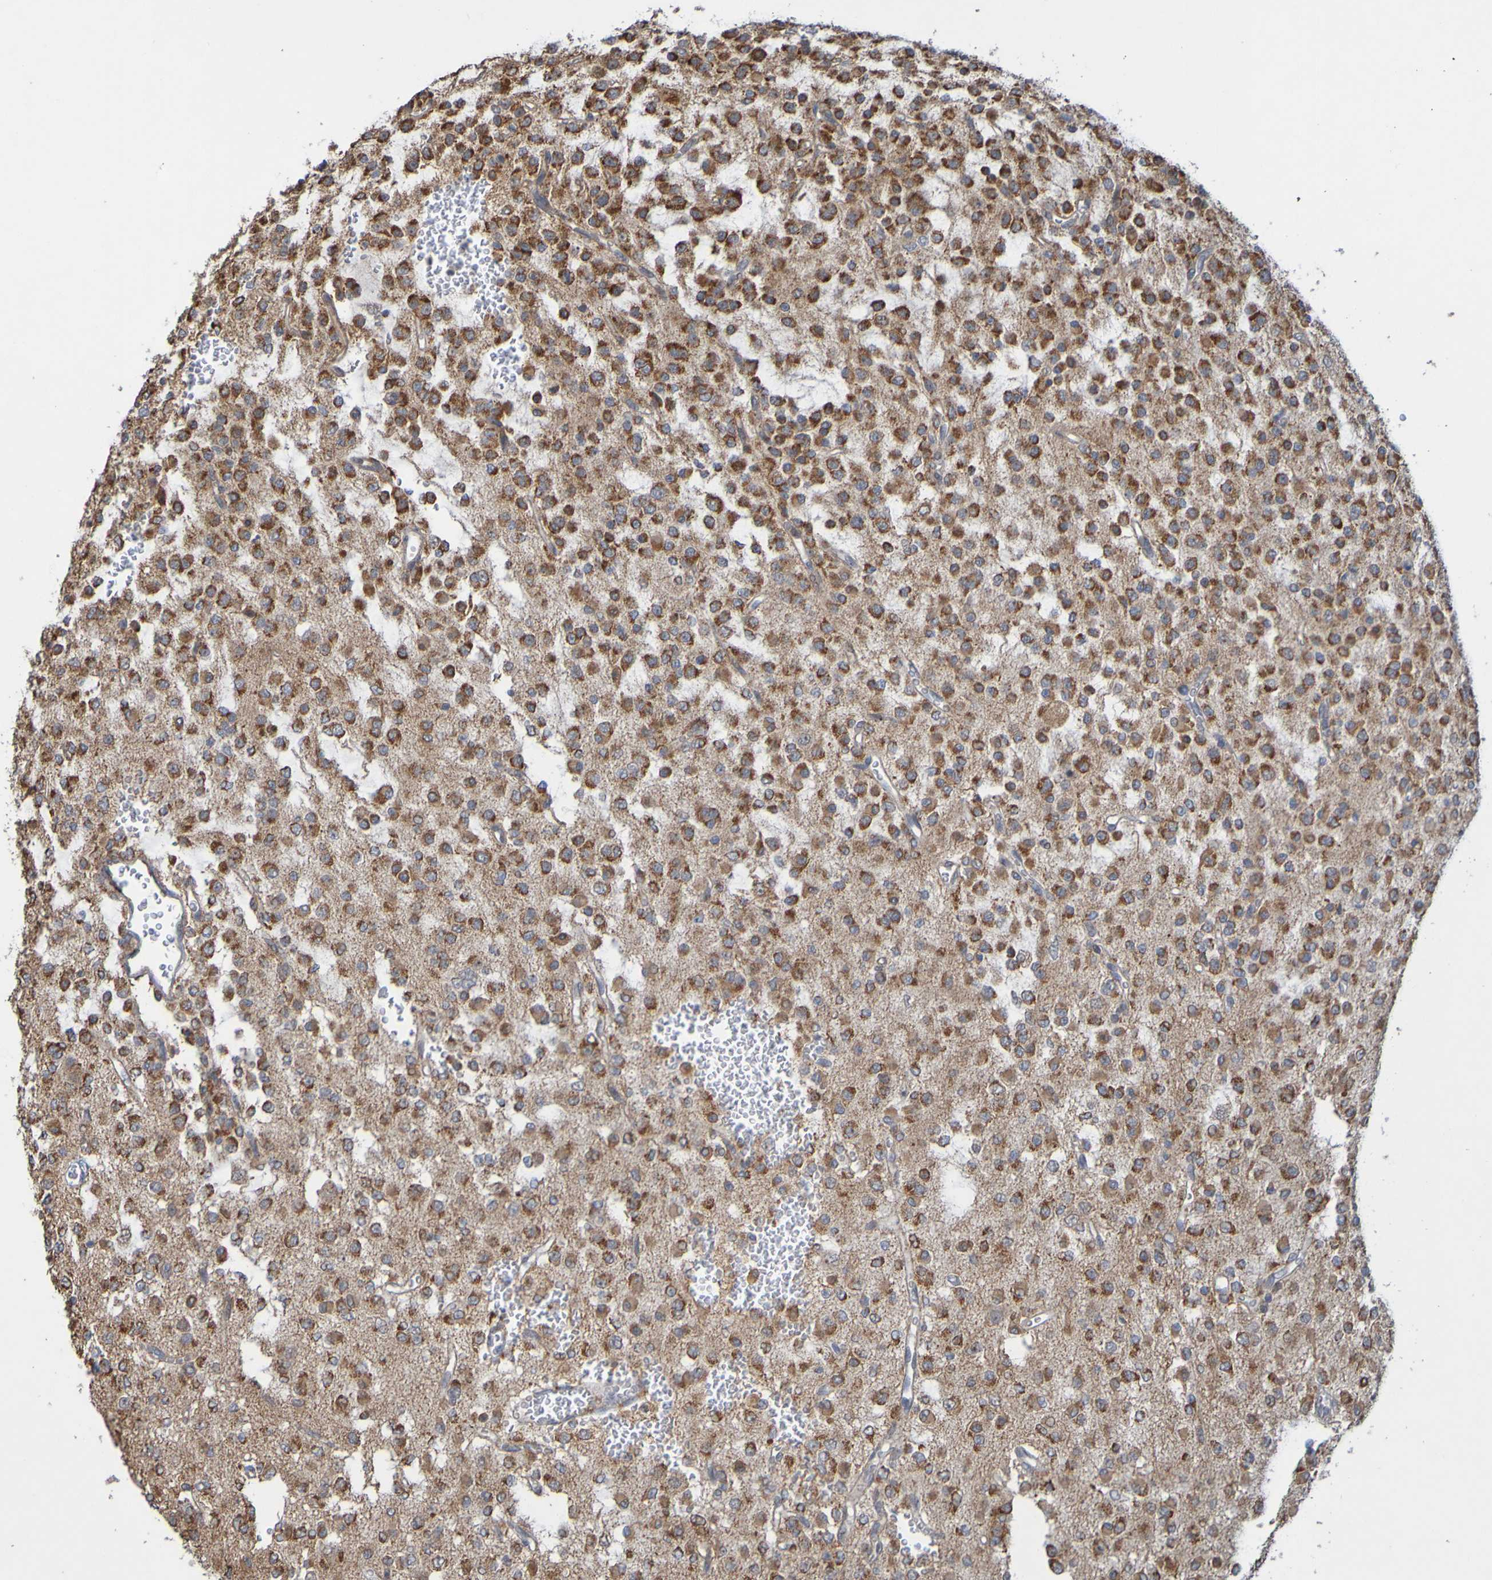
{"staining": {"intensity": "strong", "quantity": "25%-75%", "location": "cytoplasmic/membranous"}, "tissue": "glioma", "cell_type": "Tumor cells", "image_type": "cancer", "snomed": [{"axis": "morphology", "description": "Glioma, malignant, Low grade"}, {"axis": "topography", "description": "Brain"}], "caption": "Protein positivity by immunohistochemistry (IHC) displays strong cytoplasmic/membranous staining in approximately 25%-75% of tumor cells in malignant glioma (low-grade).", "gene": "TMBIM1", "patient": {"sex": "male", "age": 38}}